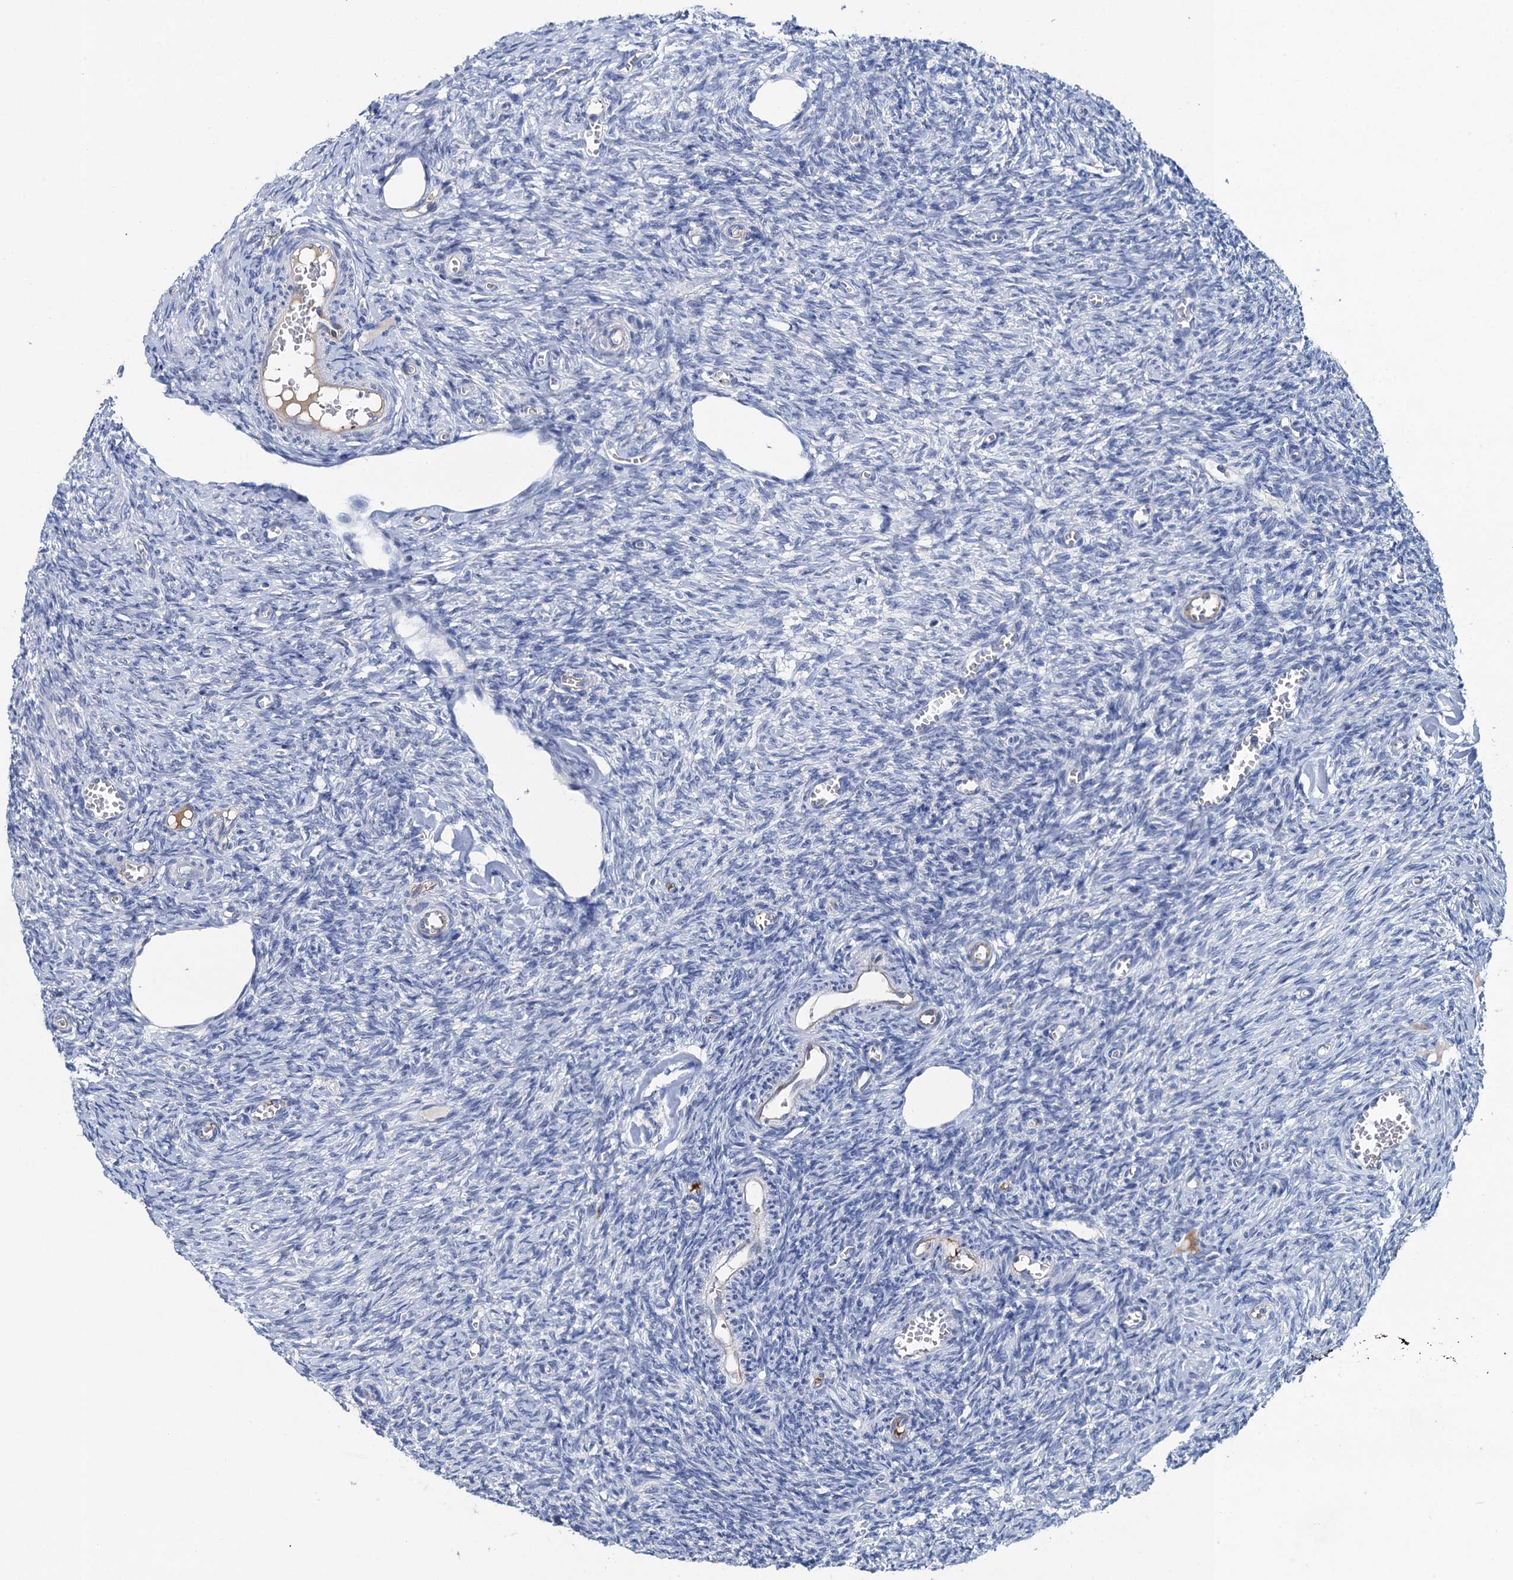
{"staining": {"intensity": "negative", "quantity": "none", "location": "none"}, "tissue": "ovary", "cell_type": "Follicle cells", "image_type": "normal", "snomed": [{"axis": "morphology", "description": "Normal tissue, NOS"}, {"axis": "topography", "description": "Ovary"}], "caption": "Immunohistochemistry image of benign ovary: ovary stained with DAB exhibits no significant protein expression in follicle cells.", "gene": "PLLP", "patient": {"sex": "female", "age": 27}}